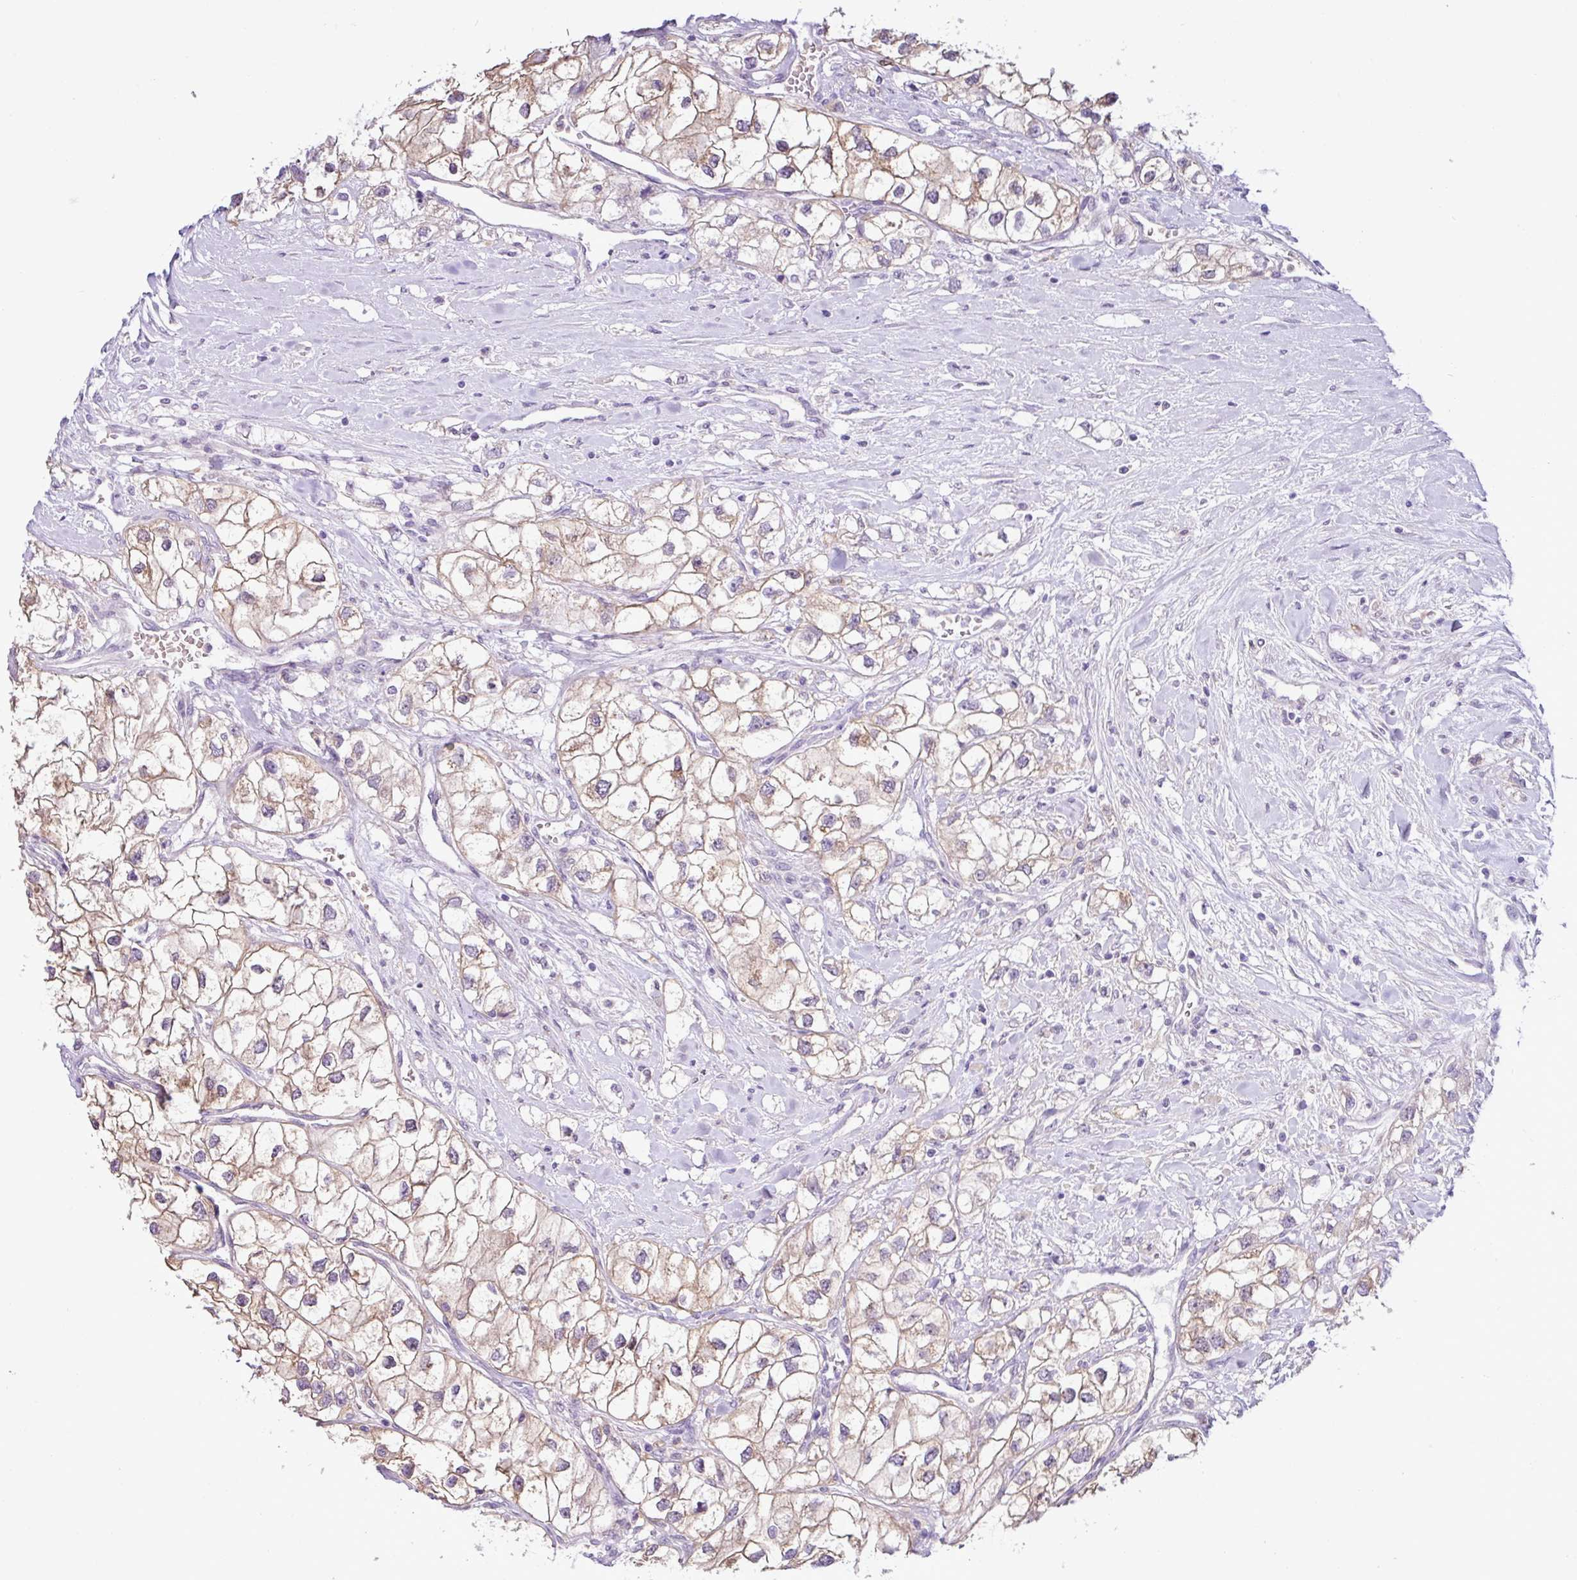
{"staining": {"intensity": "moderate", "quantity": ">75%", "location": "cytoplasmic/membranous"}, "tissue": "renal cancer", "cell_type": "Tumor cells", "image_type": "cancer", "snomed": [{"axis": "morphology", "description": "Adenocarcinoma, NOS"}, {"axis": "topography", "description": "Kidney"}], "caption": "This is an image of immunohistochemistry staining of adenocarcinoma (renal), which shows moderate positivity in the cytoplasmic/membranous of tumor cells.", "gene": "TONSL", "patient": {"sex": "male", "age": 59}}